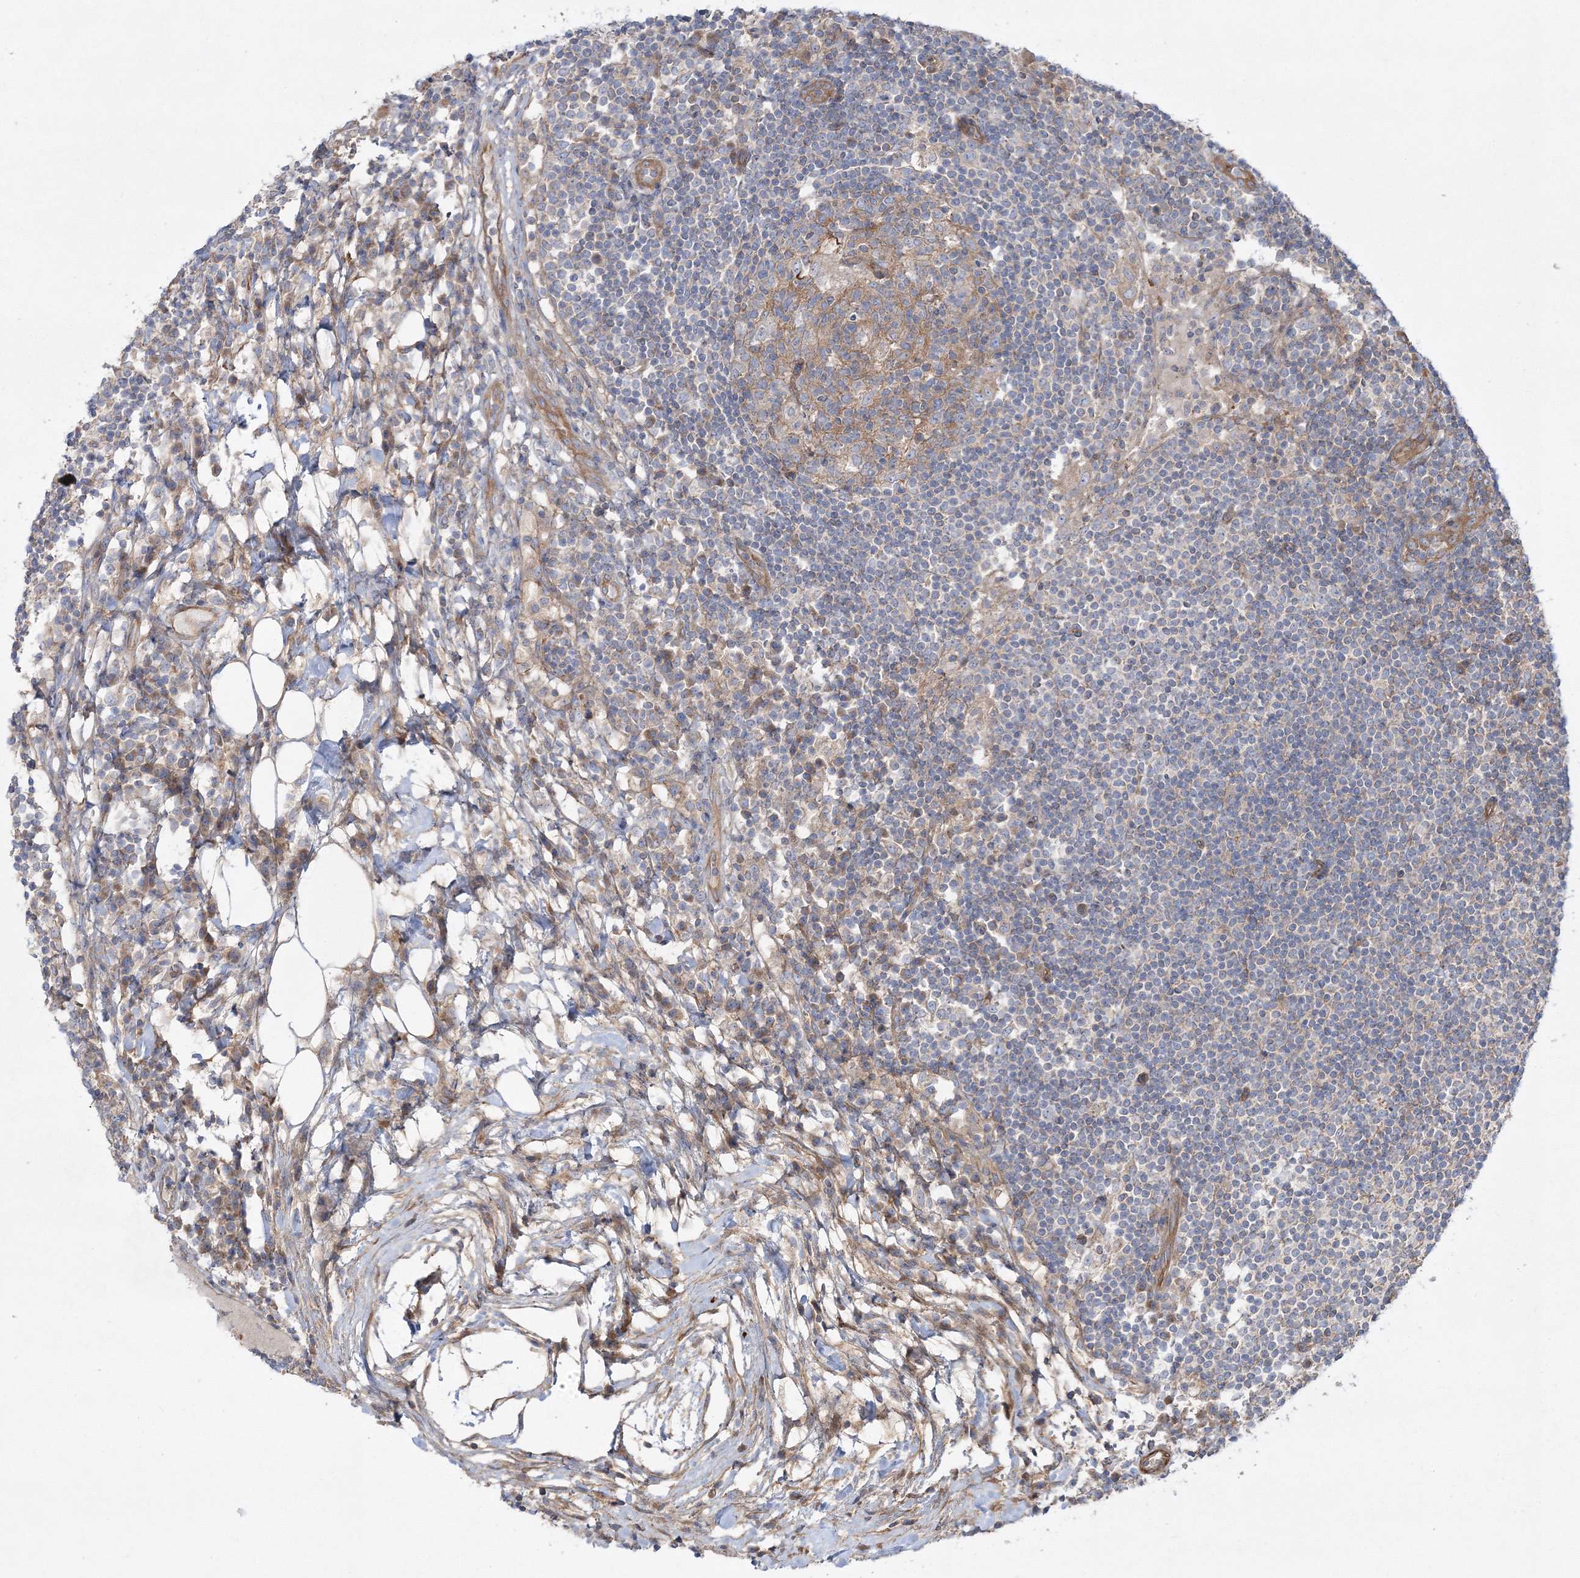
{"staining": {"intensity": "weak", "quantity": ">75%", "location": "cytoplasmic/membranous"}, "tissue": "lymph node", "cell_type": "Germinal center cells", "image_type": "normal", "snomed": [{"axis": "morphology", "description": "Normal tissue, NOS"}, {"axis": "topography", "description": "Lymph node"}], "caption": "The photomicrograph demonstrates a brown stain indicating the presence of a protein in the cytoplasmic/membranous of germinal center cells in lymph node.", "gene": "ZSWIM6", "patient": {"sex": "female", "age": 53}}